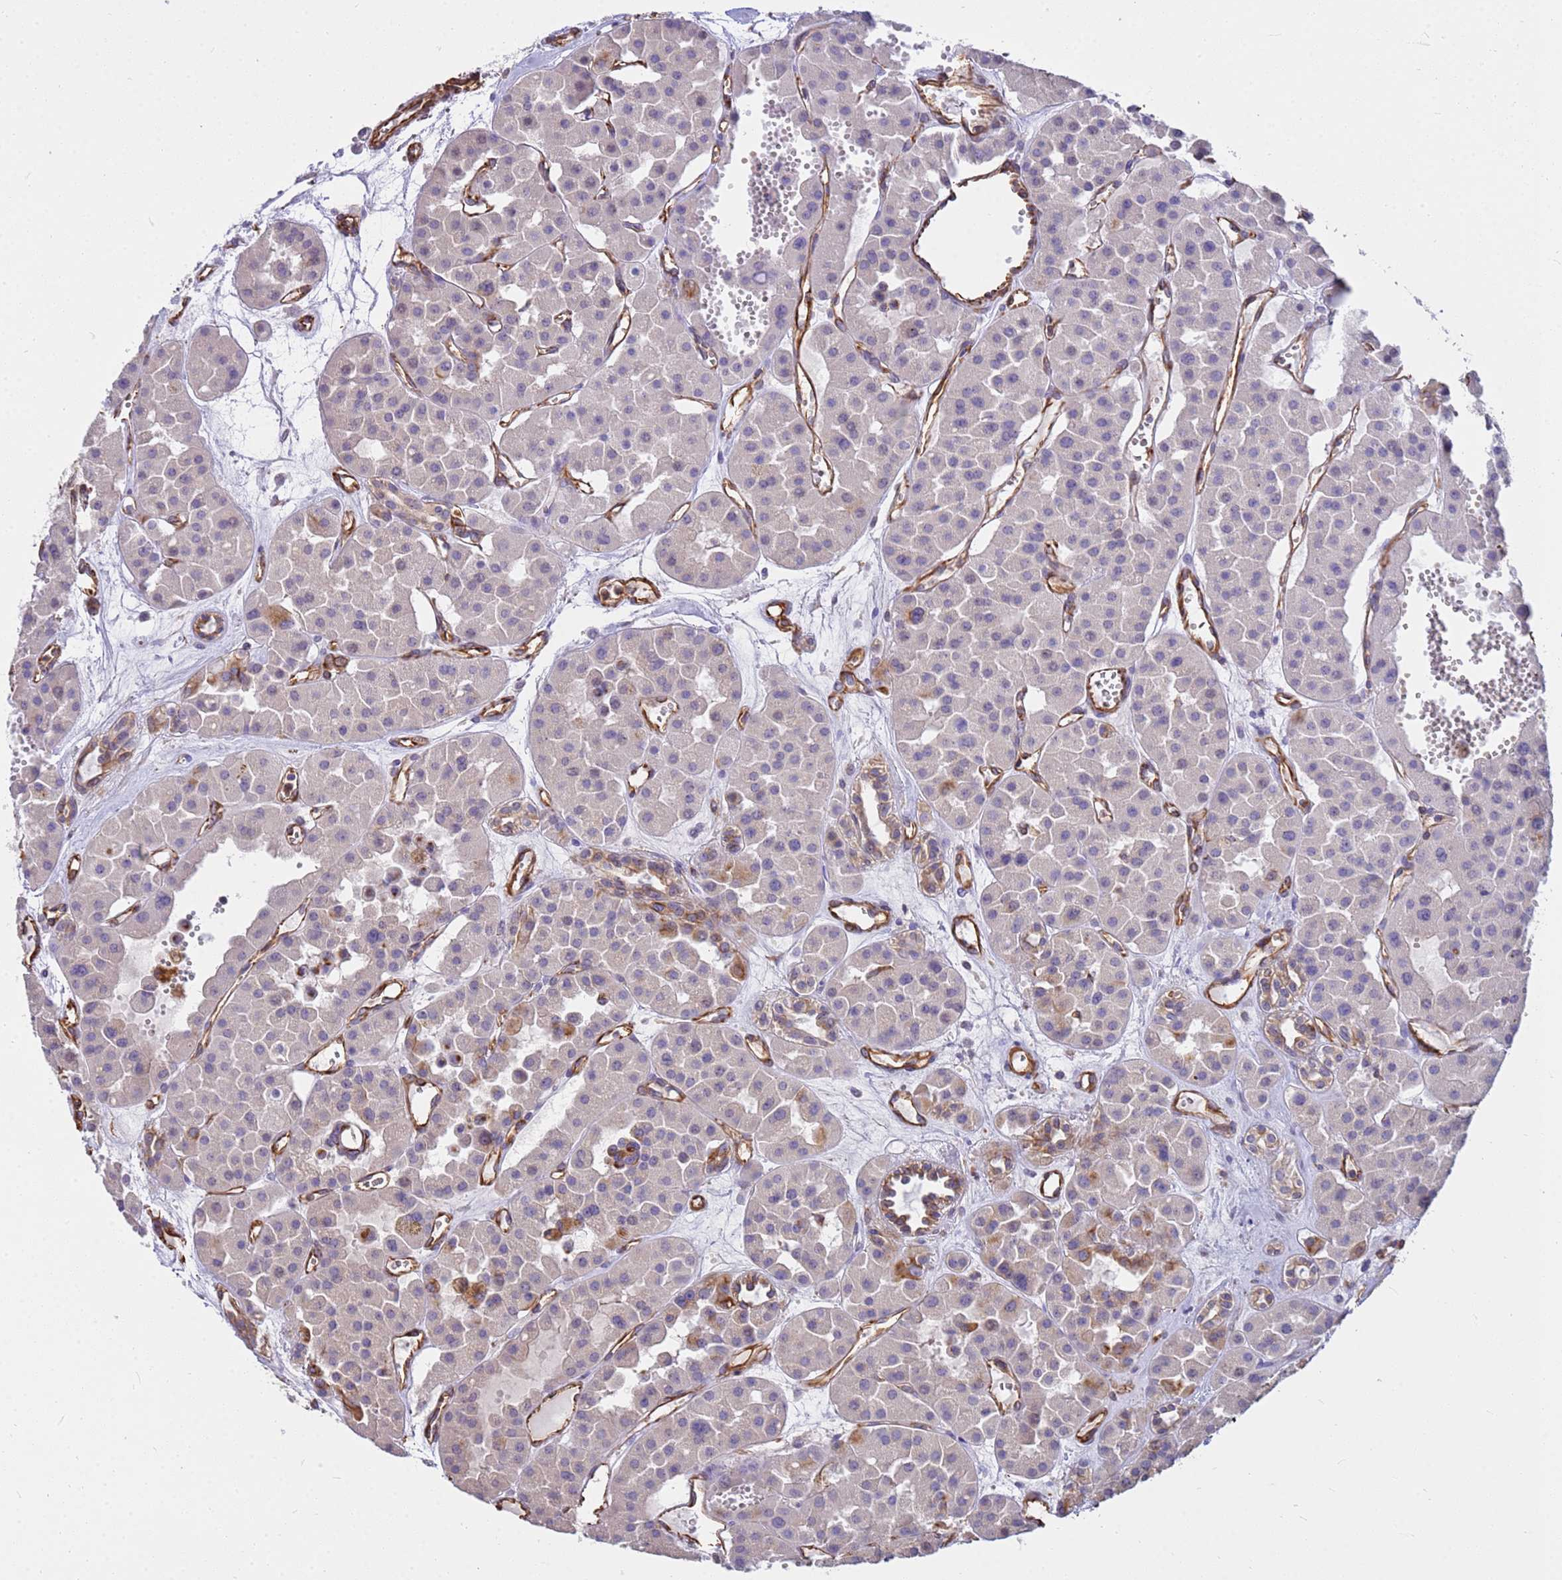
{"staining": {"intensity": "negative", "quantity": "none", "location": "none"}, "tissue": "renal cancer", "cell_type": "Tumor cells", "image_type": "cancer", "snomed": [{"axis": "morphology", "description": "Carcinoma, NOS"}, {"axis": "topography", "description": "Kidney"}], "caption": "A photomicrograph of human renal carcinoma is negative for staining in tumor cells.", "gene": "TCEAL3", "patient": {"sex": "female", "age": 75}}